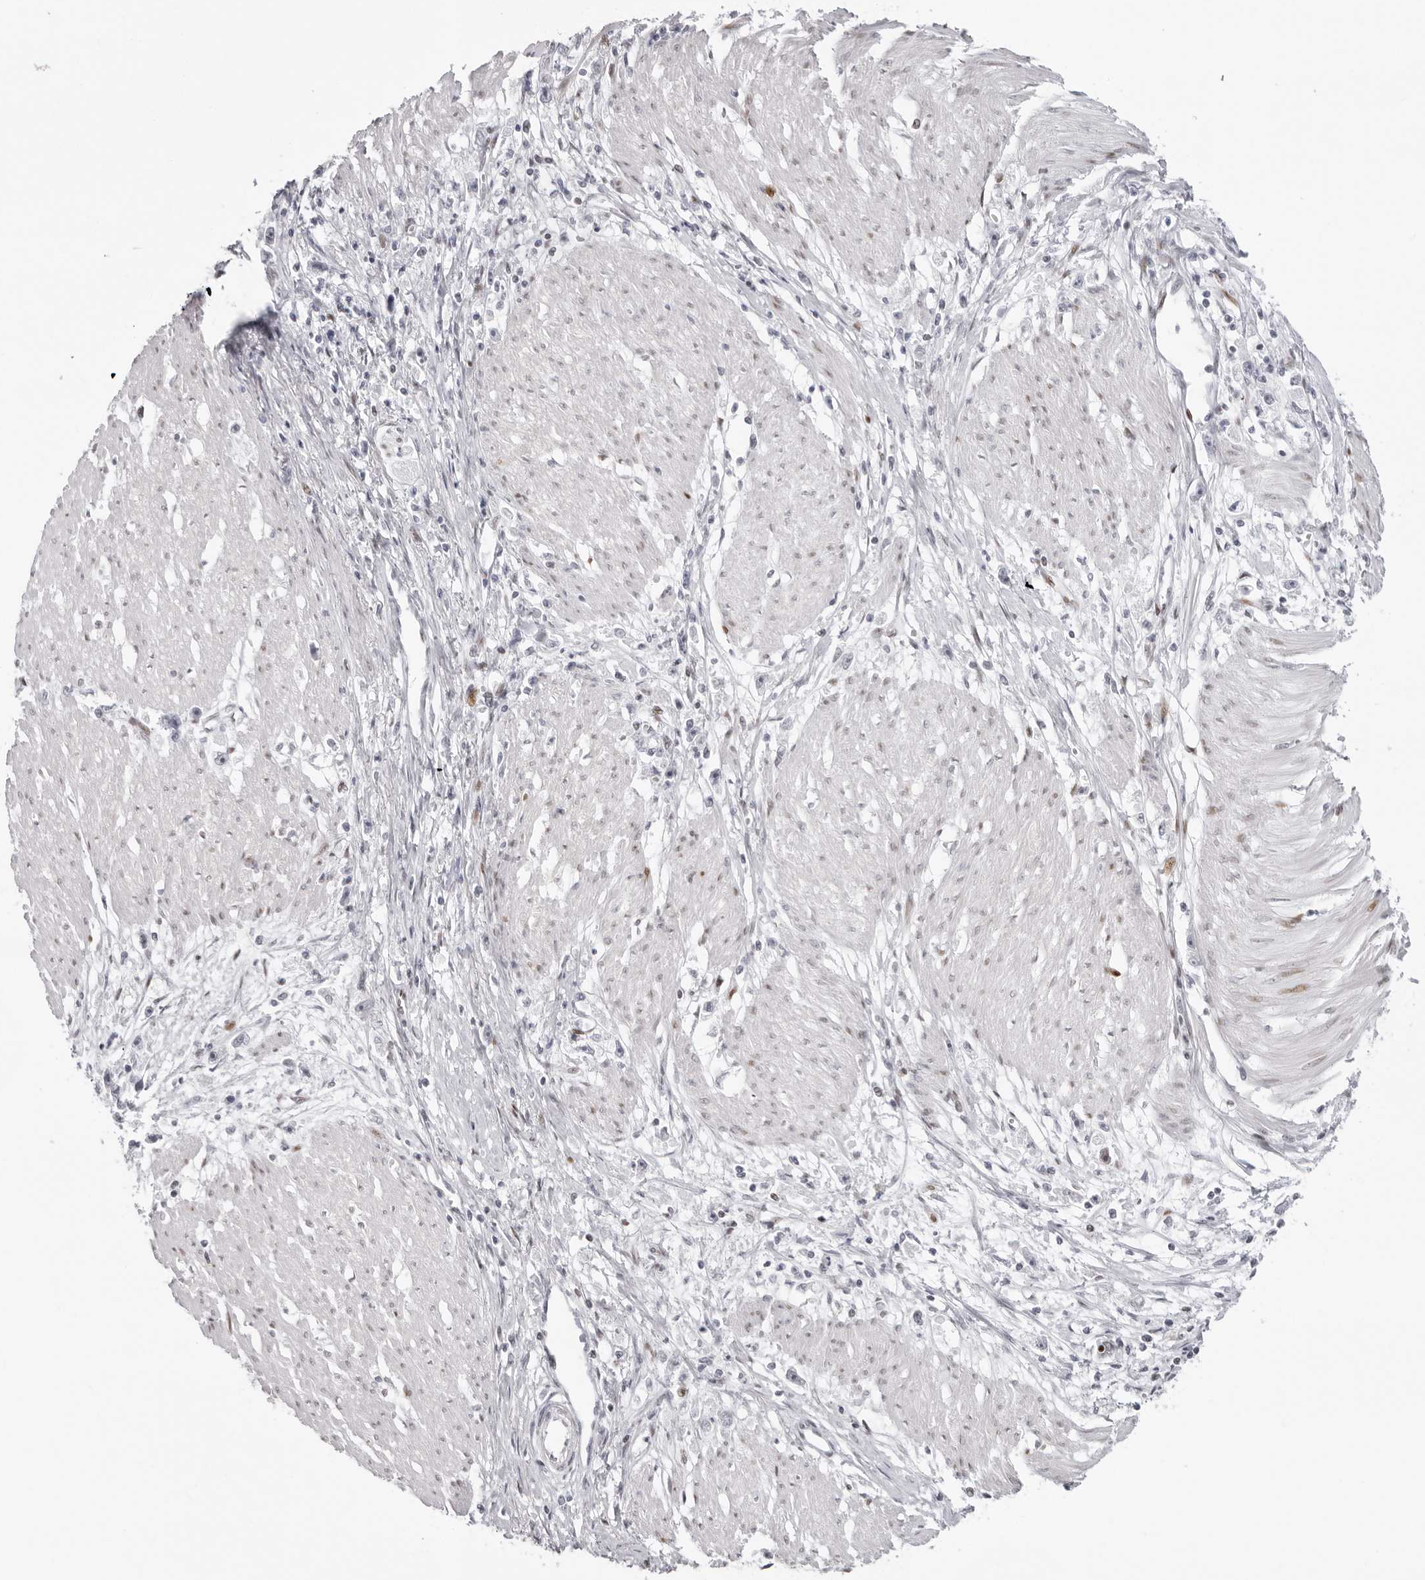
{"staining": {"intensity": "negative", "quantity": "none", "location": "none"}, "tissue": "stomach cancer", "cell_type": "Tumor cells", "image_type": "cancer", "snomed": [{"axis": "morphology", "description": "Adenocarcinoma, NOS"}, {"axis": "topography", "description": "Stomach"}], "caption": "Micrograph shows no significant protein expression in tumor cells of stomach adenocarcinoma.", "gene": "NTPCR", "patient": {"sex": "female", "age": 59}}